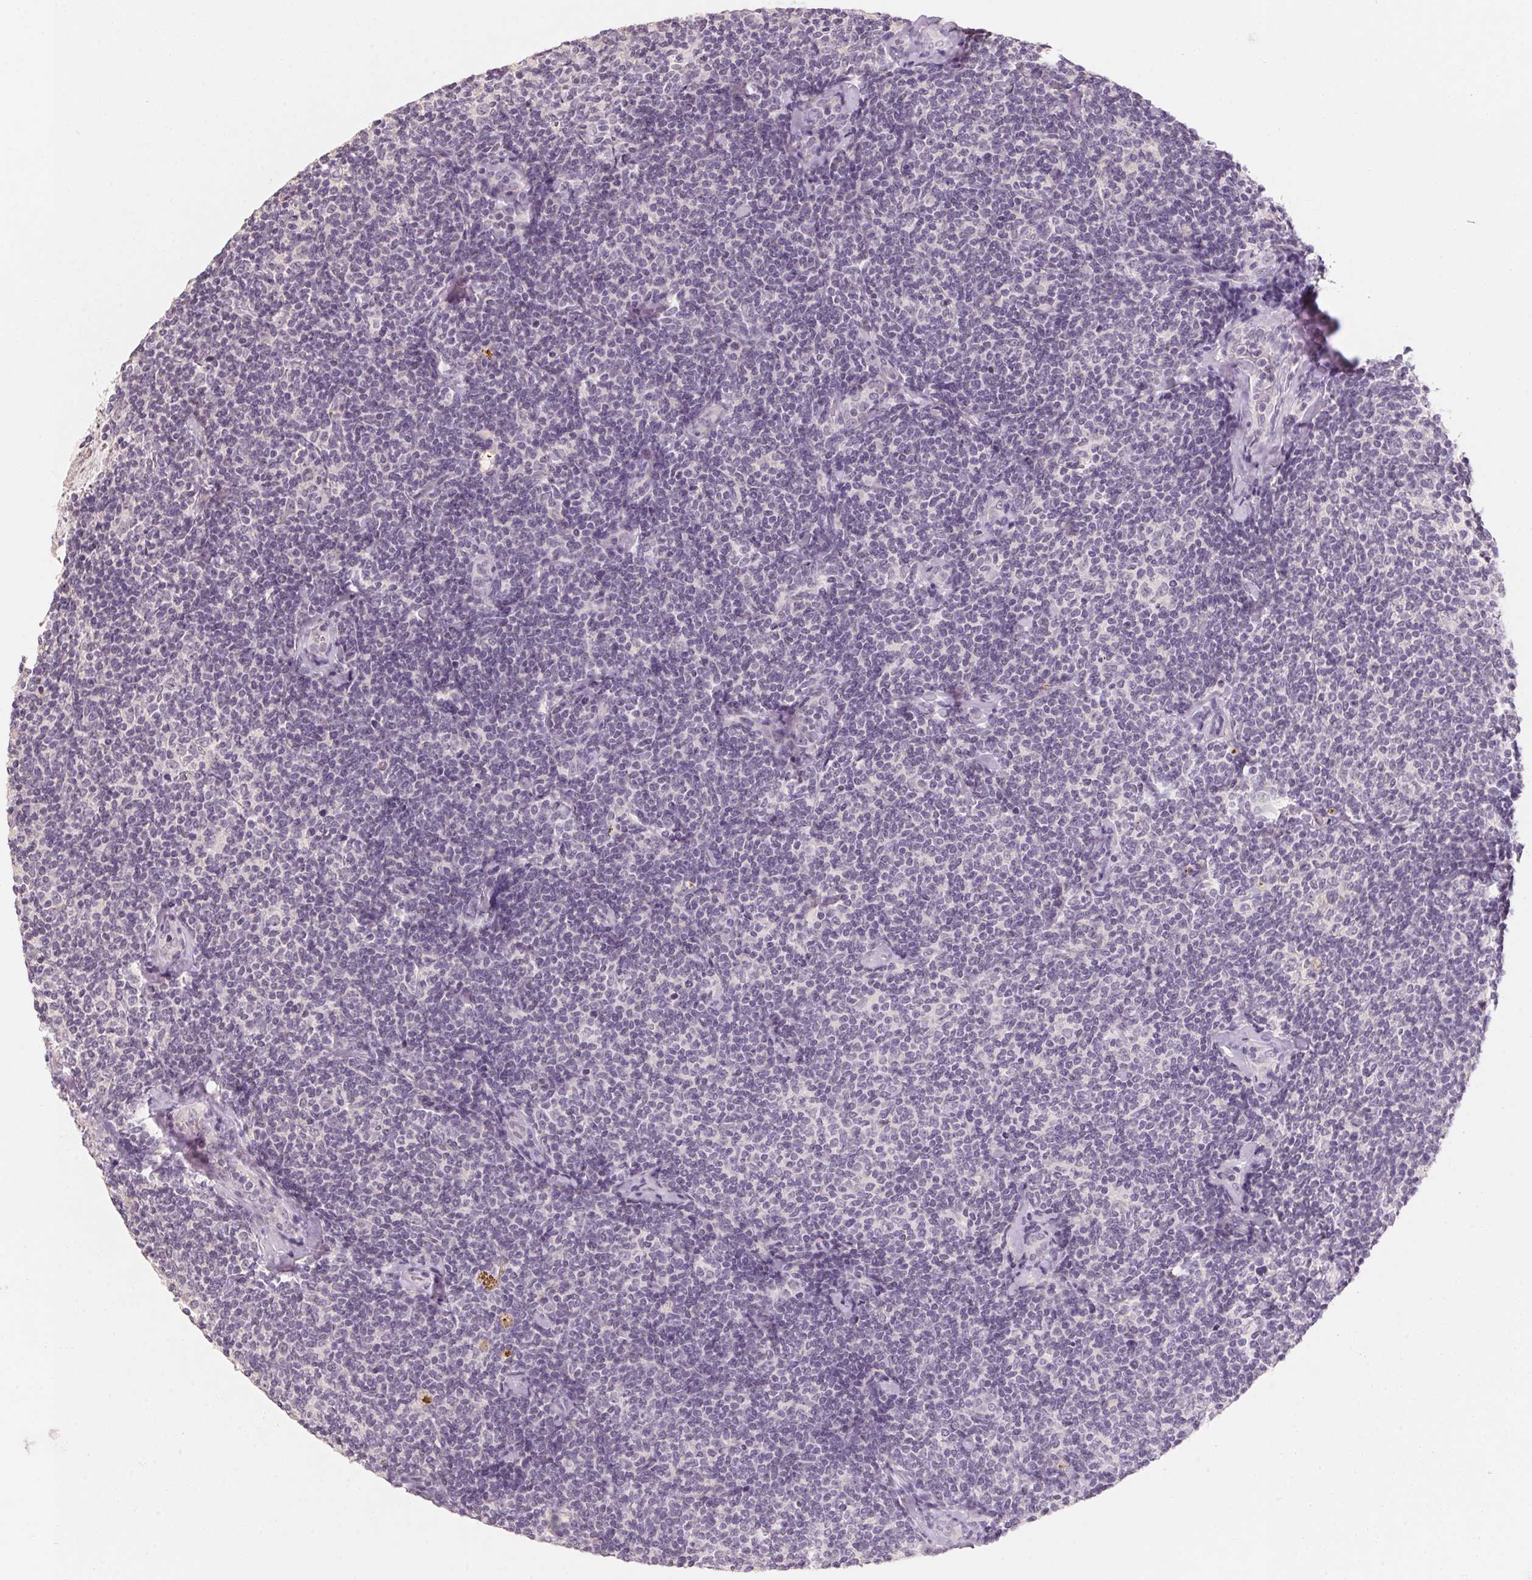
{"staining": {"intensity": "negative", "quantity": "none", "location": "none"}, "tissue": "lymphoma", "cell_type": "Tumor cells", "image_type": "cancer", "snomed": [{"axis": "morphology", "description": "Malignant lymphoma, non-Hodgkin's type, Low grade"}, {"axis": "topography", "description": "Lymph node"}], "caption": "The immunohistochemistry histopathology image has no significant positivity in tumor cells of malignant lymphoma, non-Hodgkin's type (low-grade) tissue. (IHC, brightfield microscopy, high magnification).", "gene": "CAPZA3", "patient": {"sex": "female", "age": 56}}